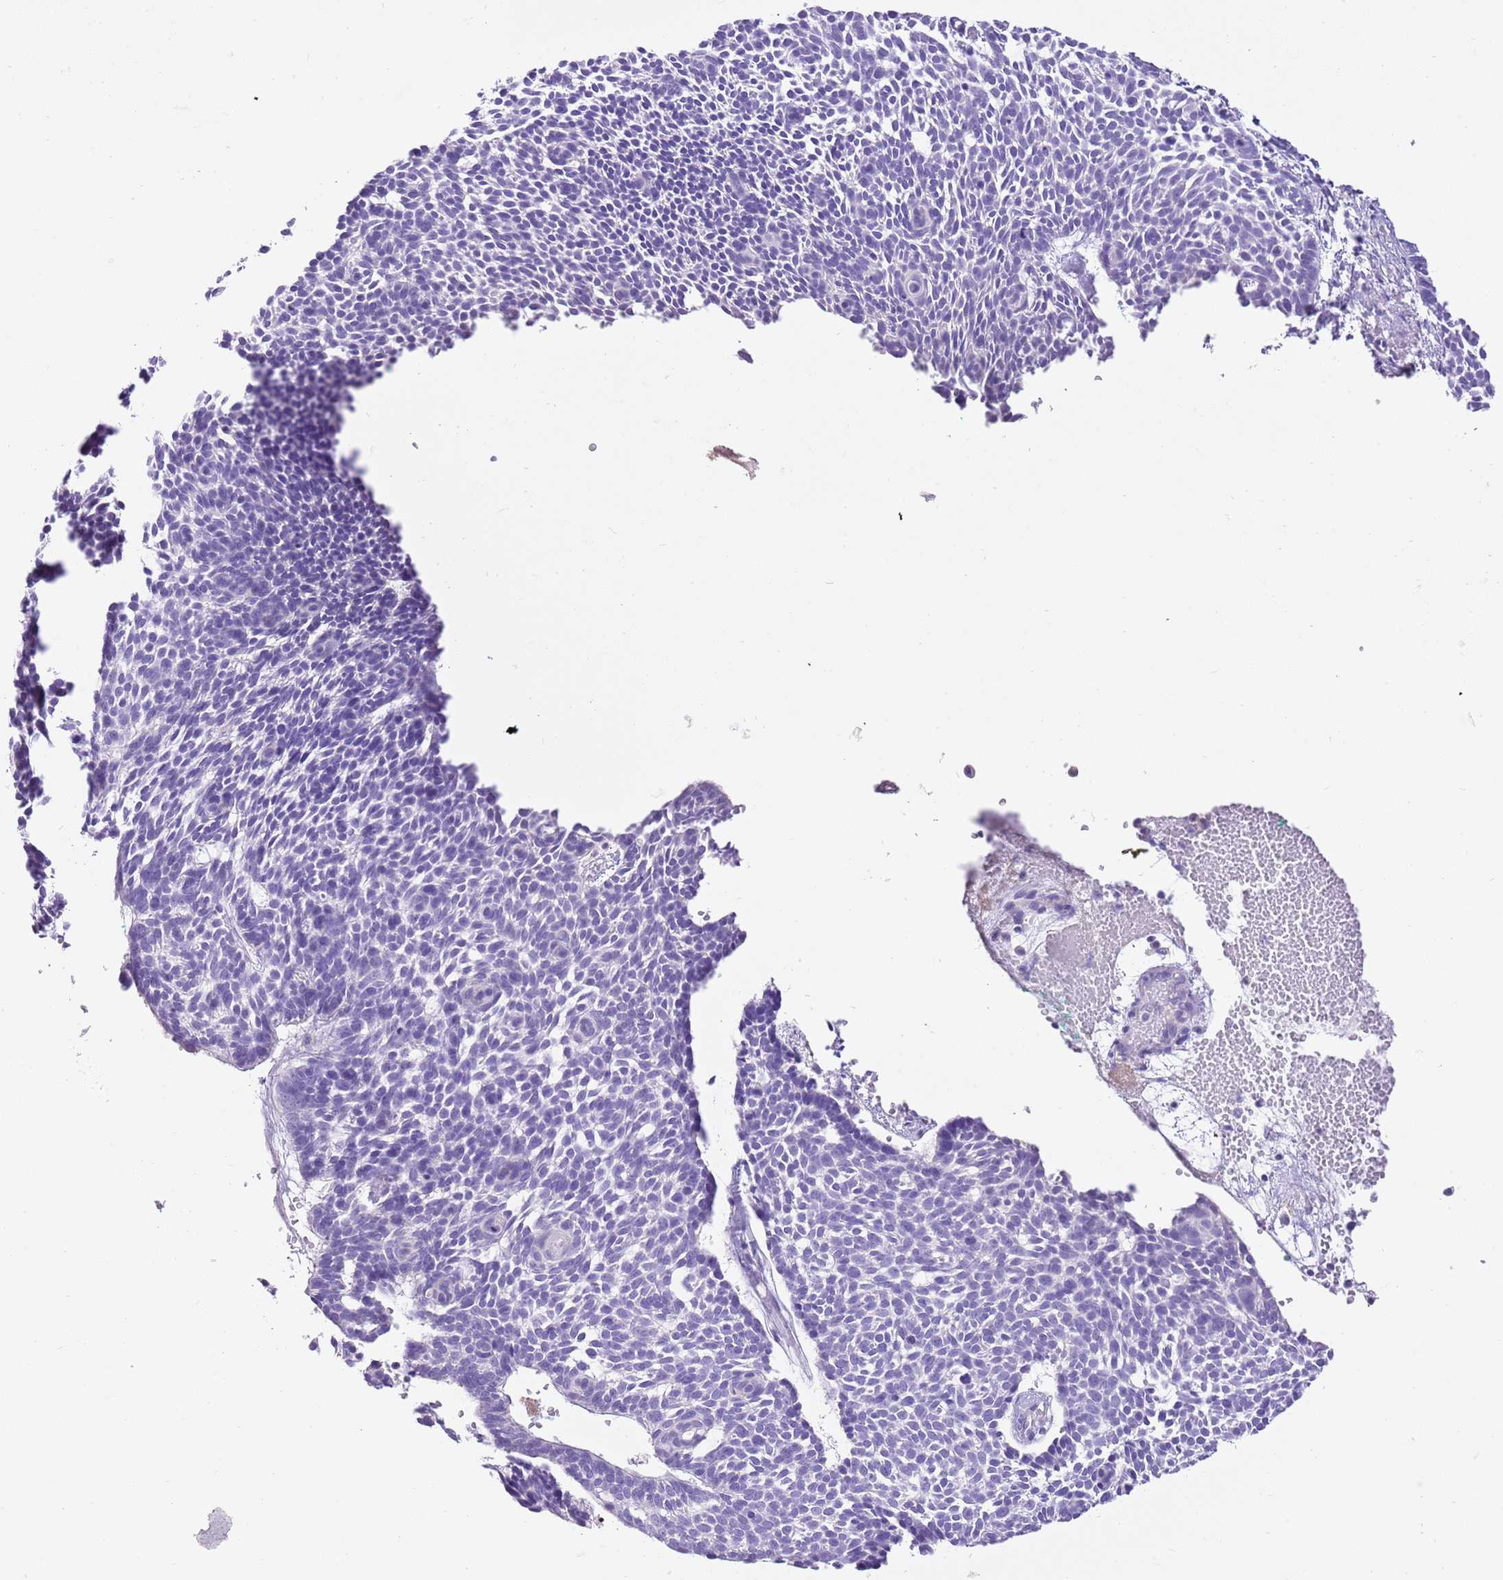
{"staining": {"intensity": "negative", "quantity": "none", "location": "none"}, "tissue": "skin cancer", "cell_type": "Tumor cells", "image_type": "cancer", "snomed": [{"axis": "morphology", "description": "Basal cell carcinoma"}, {"axis": "topography", "description": "Skin"}], "caption": "Immunohistochemistry photomicrograph of neoplastic tissue: skin cancer stained with DAB (3,3'-diaminobenzidine) displays no significant protein staining in tumor cells.", "gene": "AAR2", "patient": {"sex": "male", "age": 61}}